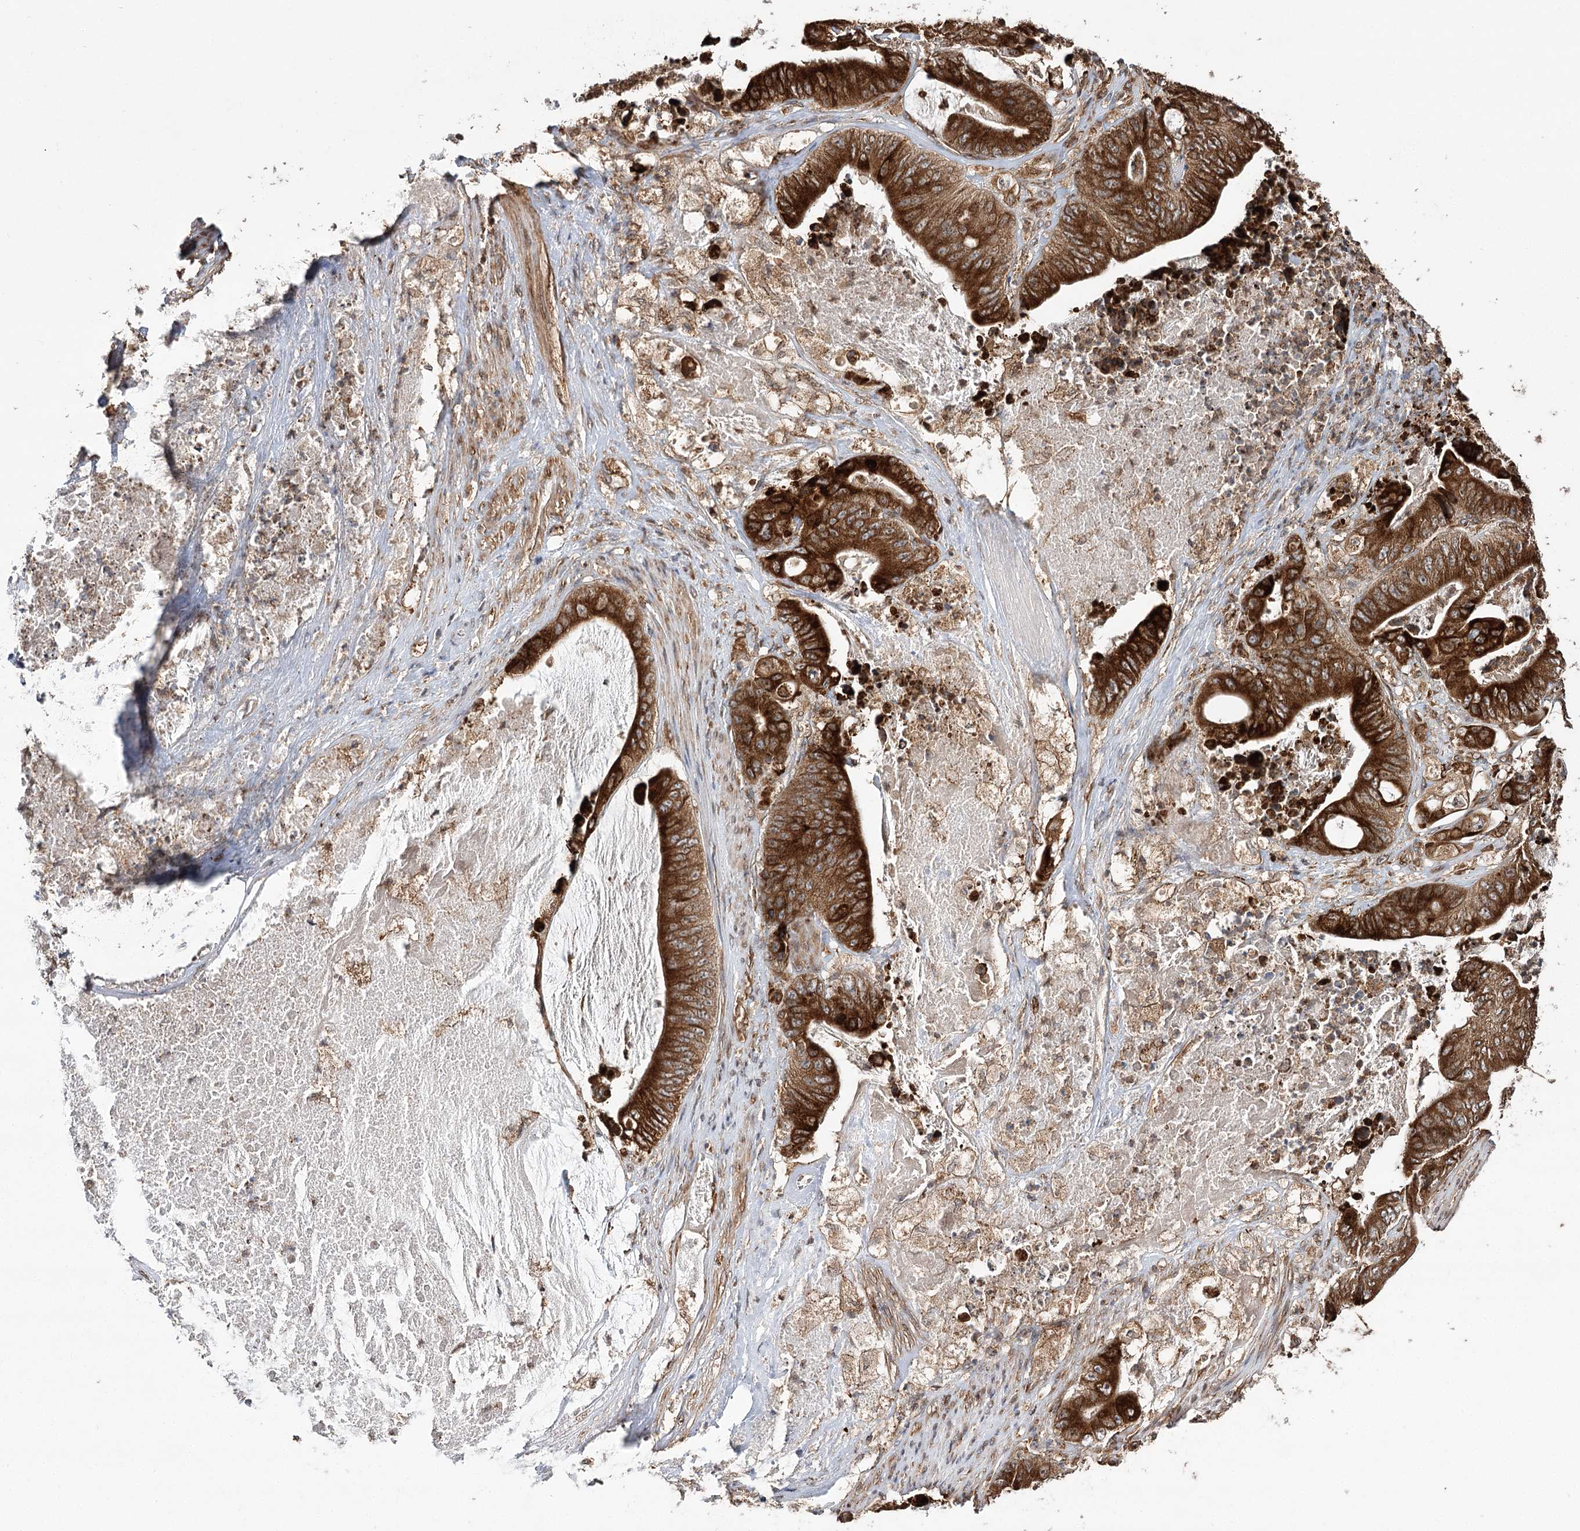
{"staining": {"intensity": "strong", "quantity": ">75%", "location": "cytoplasmic/membranous"}, "tissue": "stomach cancer", "cell_type": "Tumor cells", "image_type": "cancer", "snomed": [{"axis": "morphology", "description": "Adenocarcinoma, NOS"}, {"axis": "topography", "description": "Stomach"}], "caption": "A brown stain highlights strong cytoplasmic/membranous positivity of a protein in stomach adenocarcinoma tumor cells.", "gene": "DNAJB14", "patient": {"sex": "female", "age": 73}}